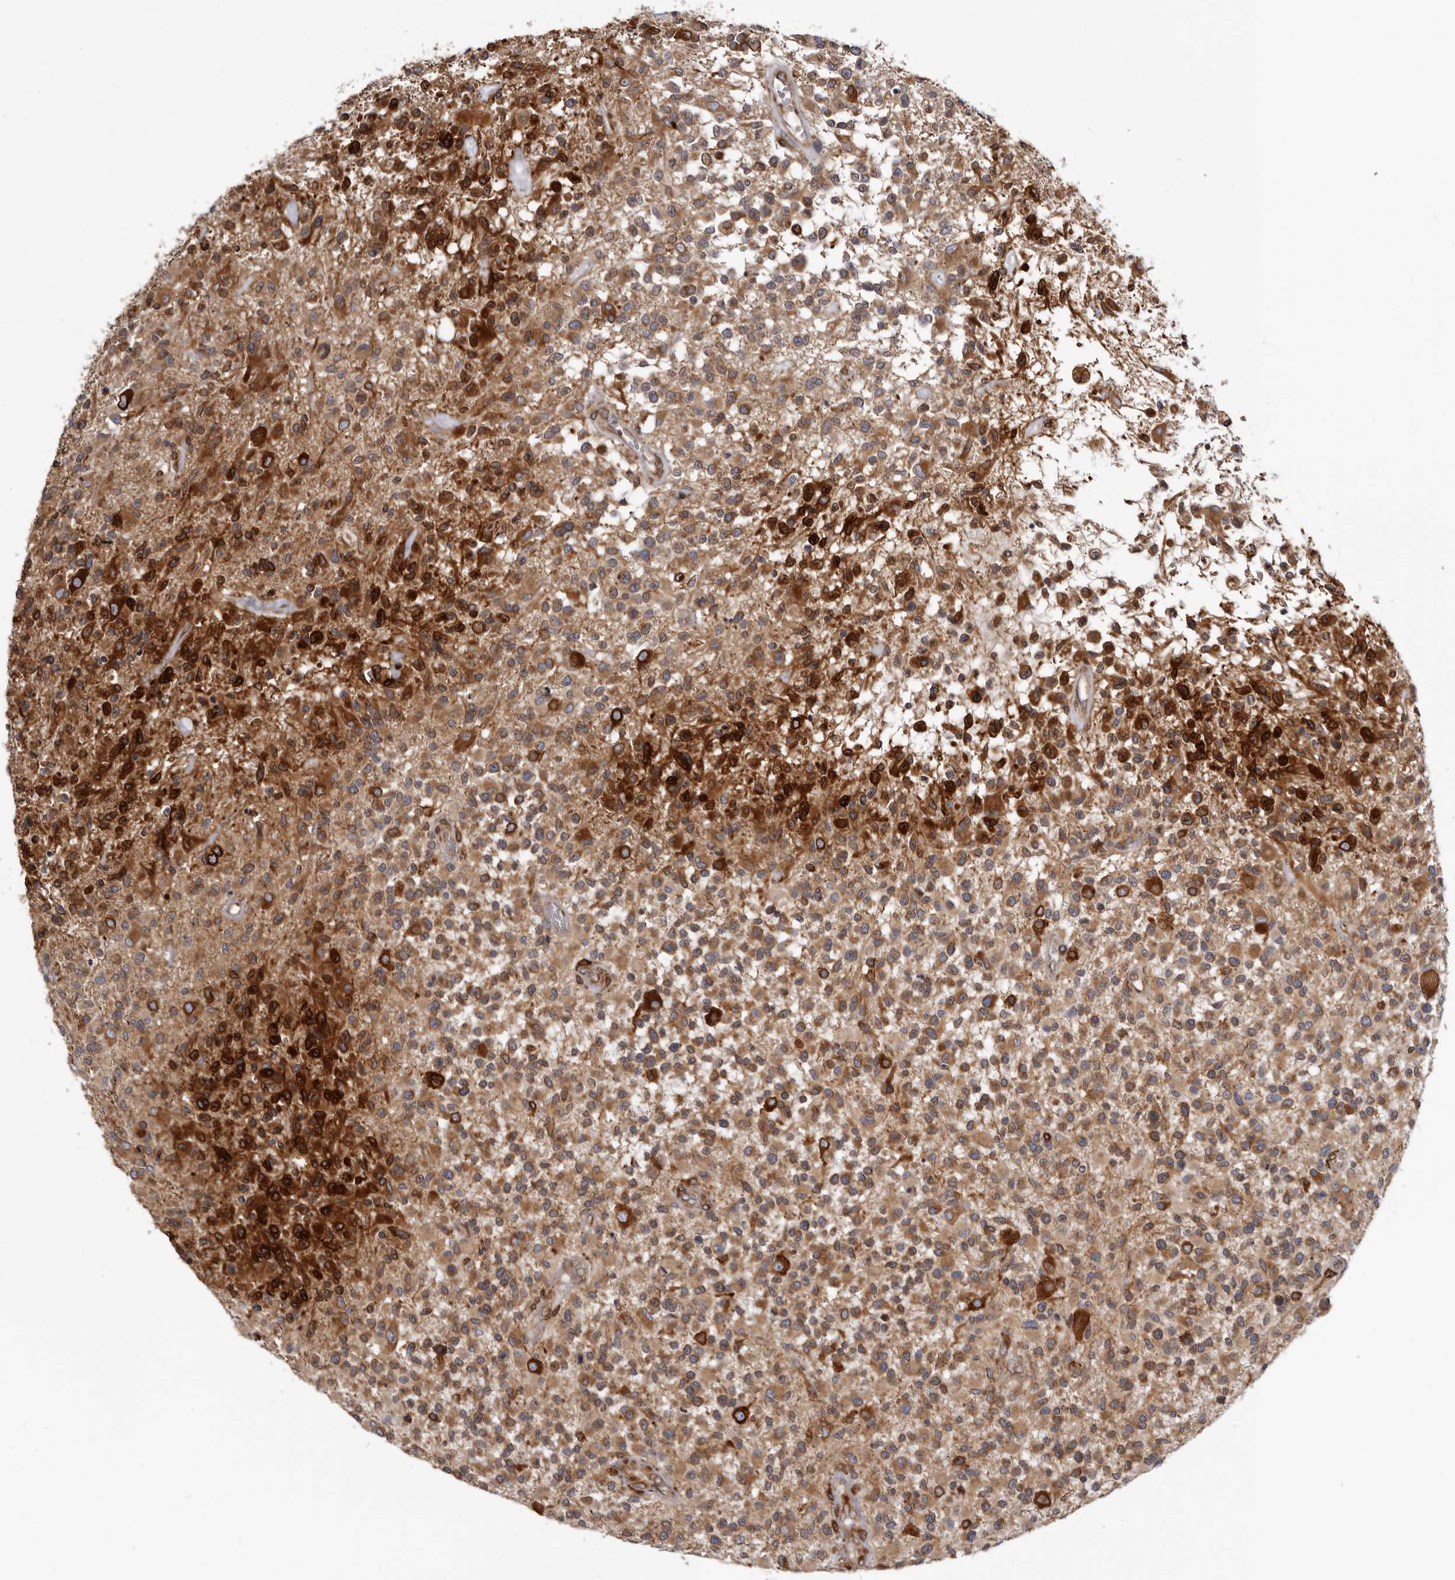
{"staining": {"intensity": "moderate", "quantity": ">75%", "location": "cytoplasmic/membranous"}, "tissue": "glioma", "cell_type": "Tumor cells", "image_type": "cancer", "snomed": [{"axis": "morphology", "description": "Glioma, malignant, High grade"}, {"axis": "morphology", "description": "Glioblastoma, NOS"}, {"axis": "topography", "description": "Brain"}], "caption": "Glioma stained for a protein shows moderate cytoplasmic/membranous positivity in tumor cells.", "gene": "C4orf3", "patient": {"sex": "male", "age": 60}}